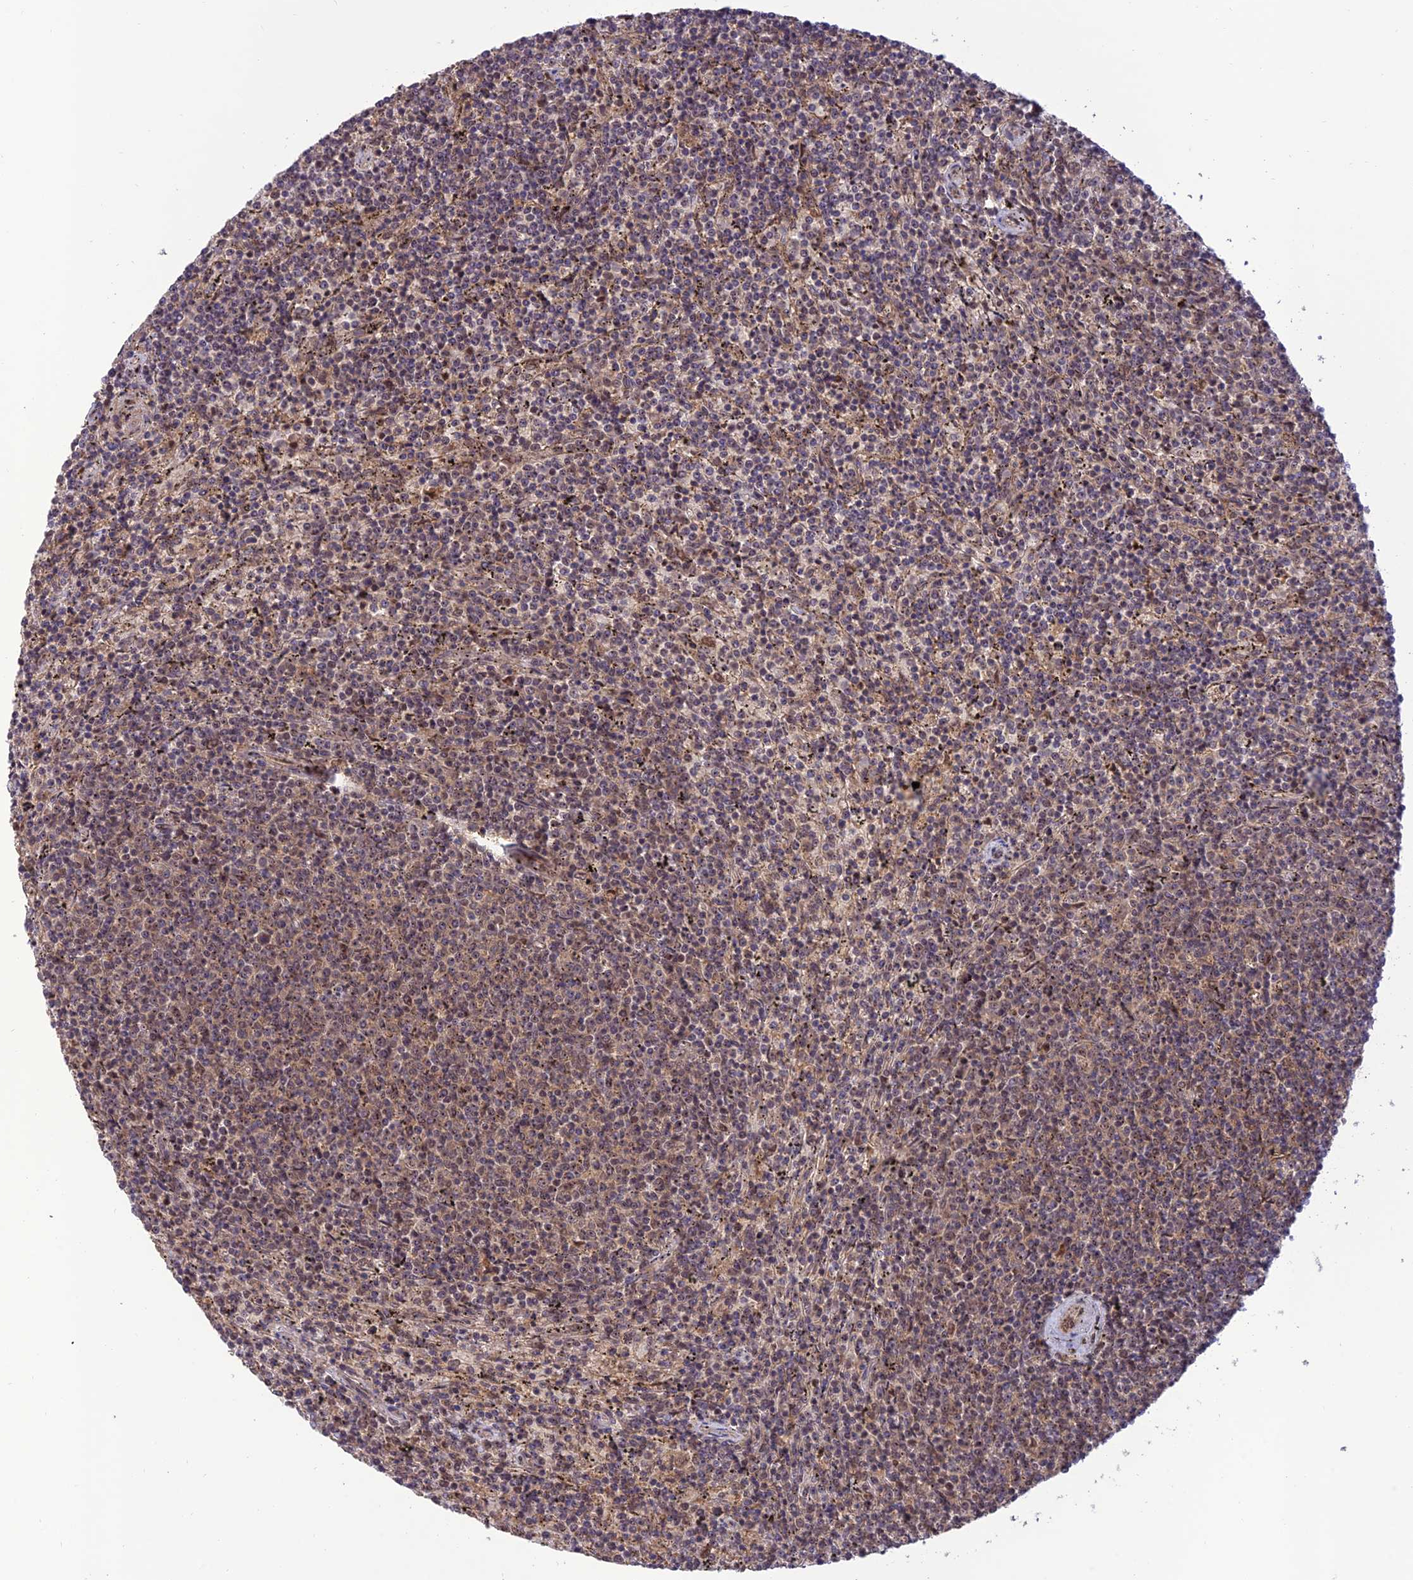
{"staining": {"intensity": "weak", "quantity": "25%-75%", "location": "nuclear"}, "tissue": "lymphoma", "cell_type": "Tumor cells", "image_type": "cancer", "snomed": [{"axis": "morphology", "description": "Malignant lymphoma, non-Hodgkin's type, Low grade"}, {"axis": "topography", "description": "Spleen"}], "caption": "IHC image of malignant lymphoma, non-Hodgkin's type (low-grade) stained for a protein (brown), which demonstrates low levels of weak nuclear staining in about 25%-75% of tumor cells.", "gene": "REV1", "patient": {"sex": "female", "age": 50}}